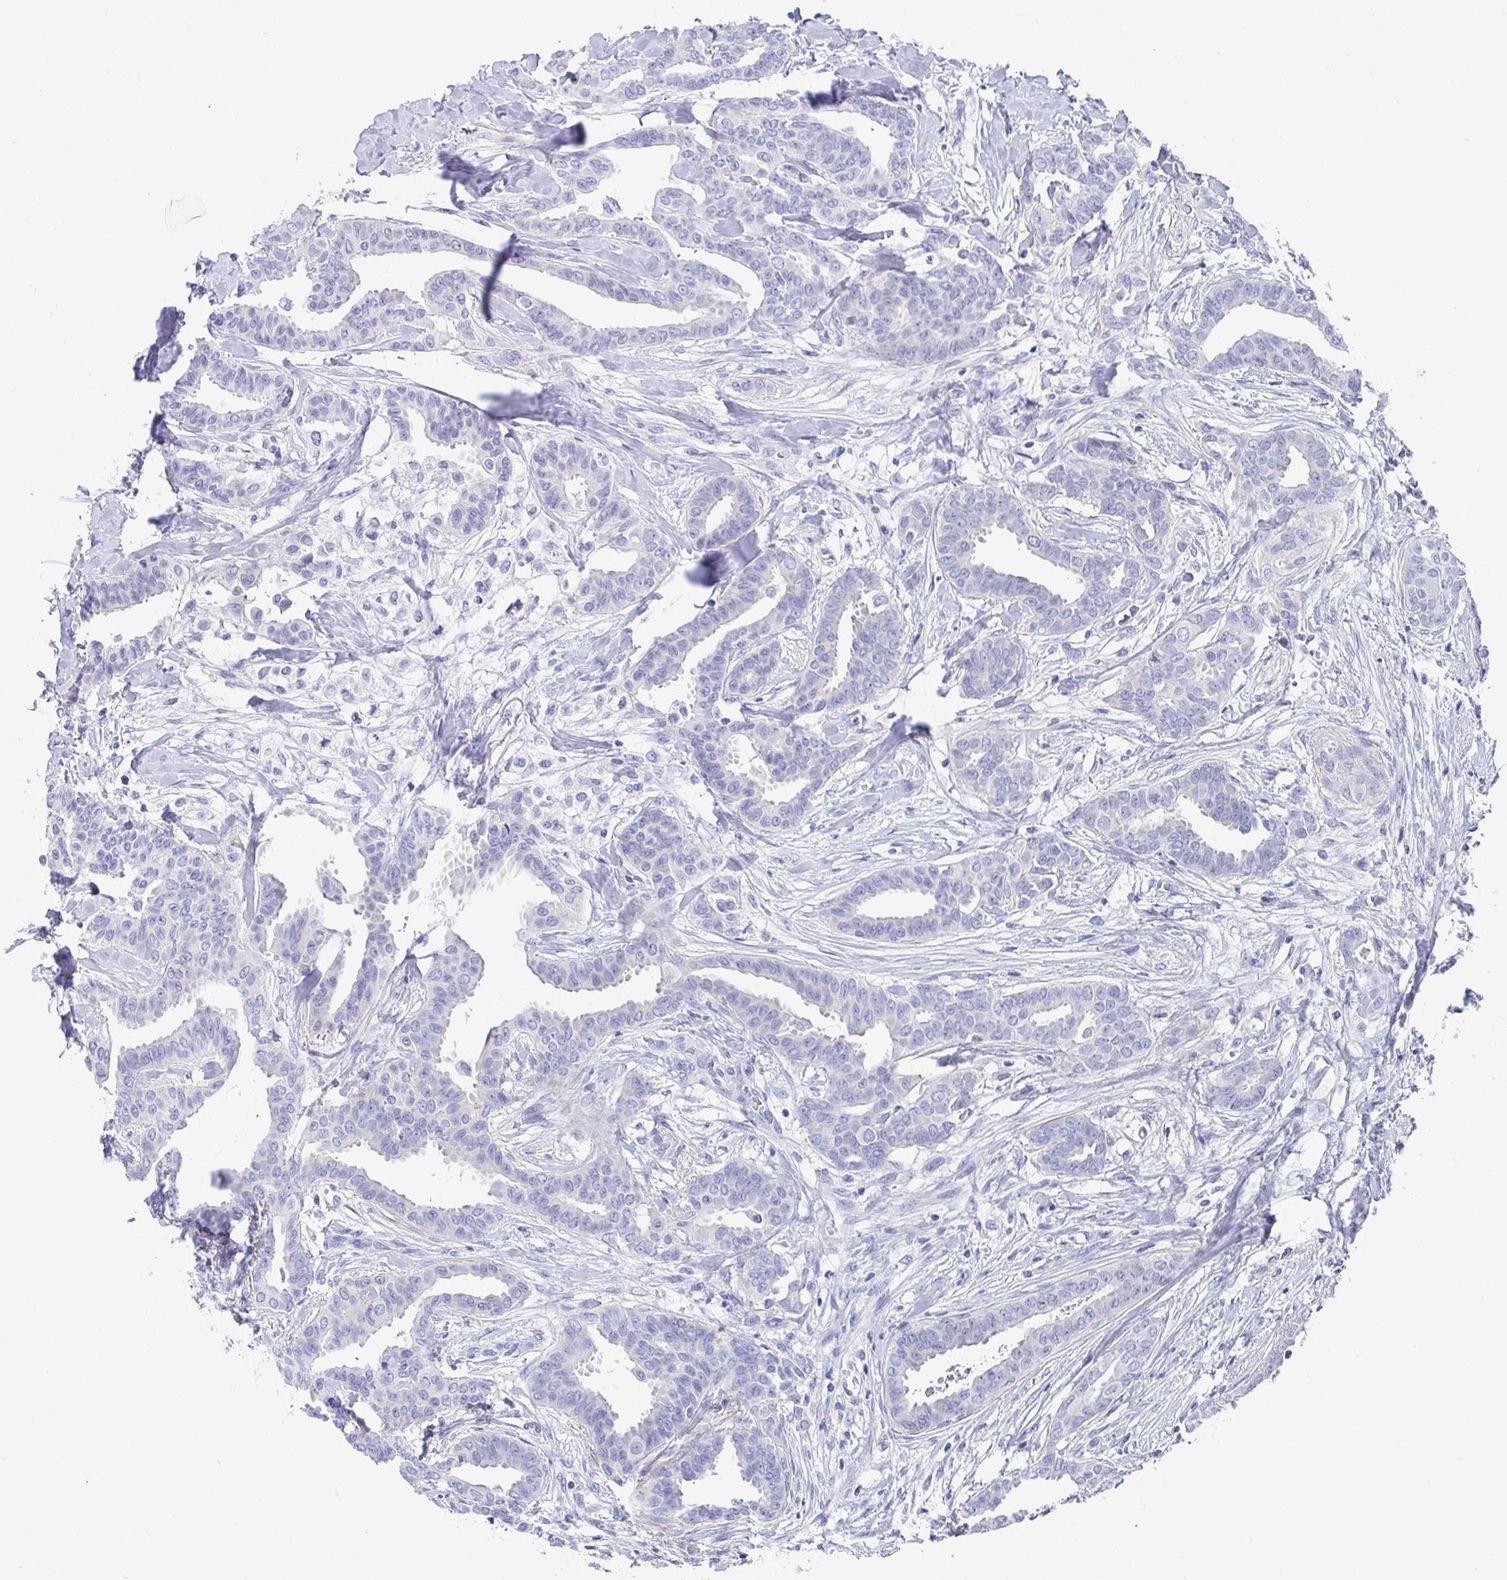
{"staining": {"intensity": "negative", "quantity": "none", "location": "none"}, "tissue": "breast cancer", "cell_type": "Tumor cells", "image_type": "cancer", "snomed": [{"axis": "morphology", "description": "Duct carcinoma"}, {"axis": "topography", "description": "Breast"}], "caption": "This is an immunohistochemistry (IHC) micrograph of breast cancer (invasive ductal carcinoma). There is no staining in tumor cells.", "gene": "ZFP82", "patient": {"sex": "female", "age": 45}}